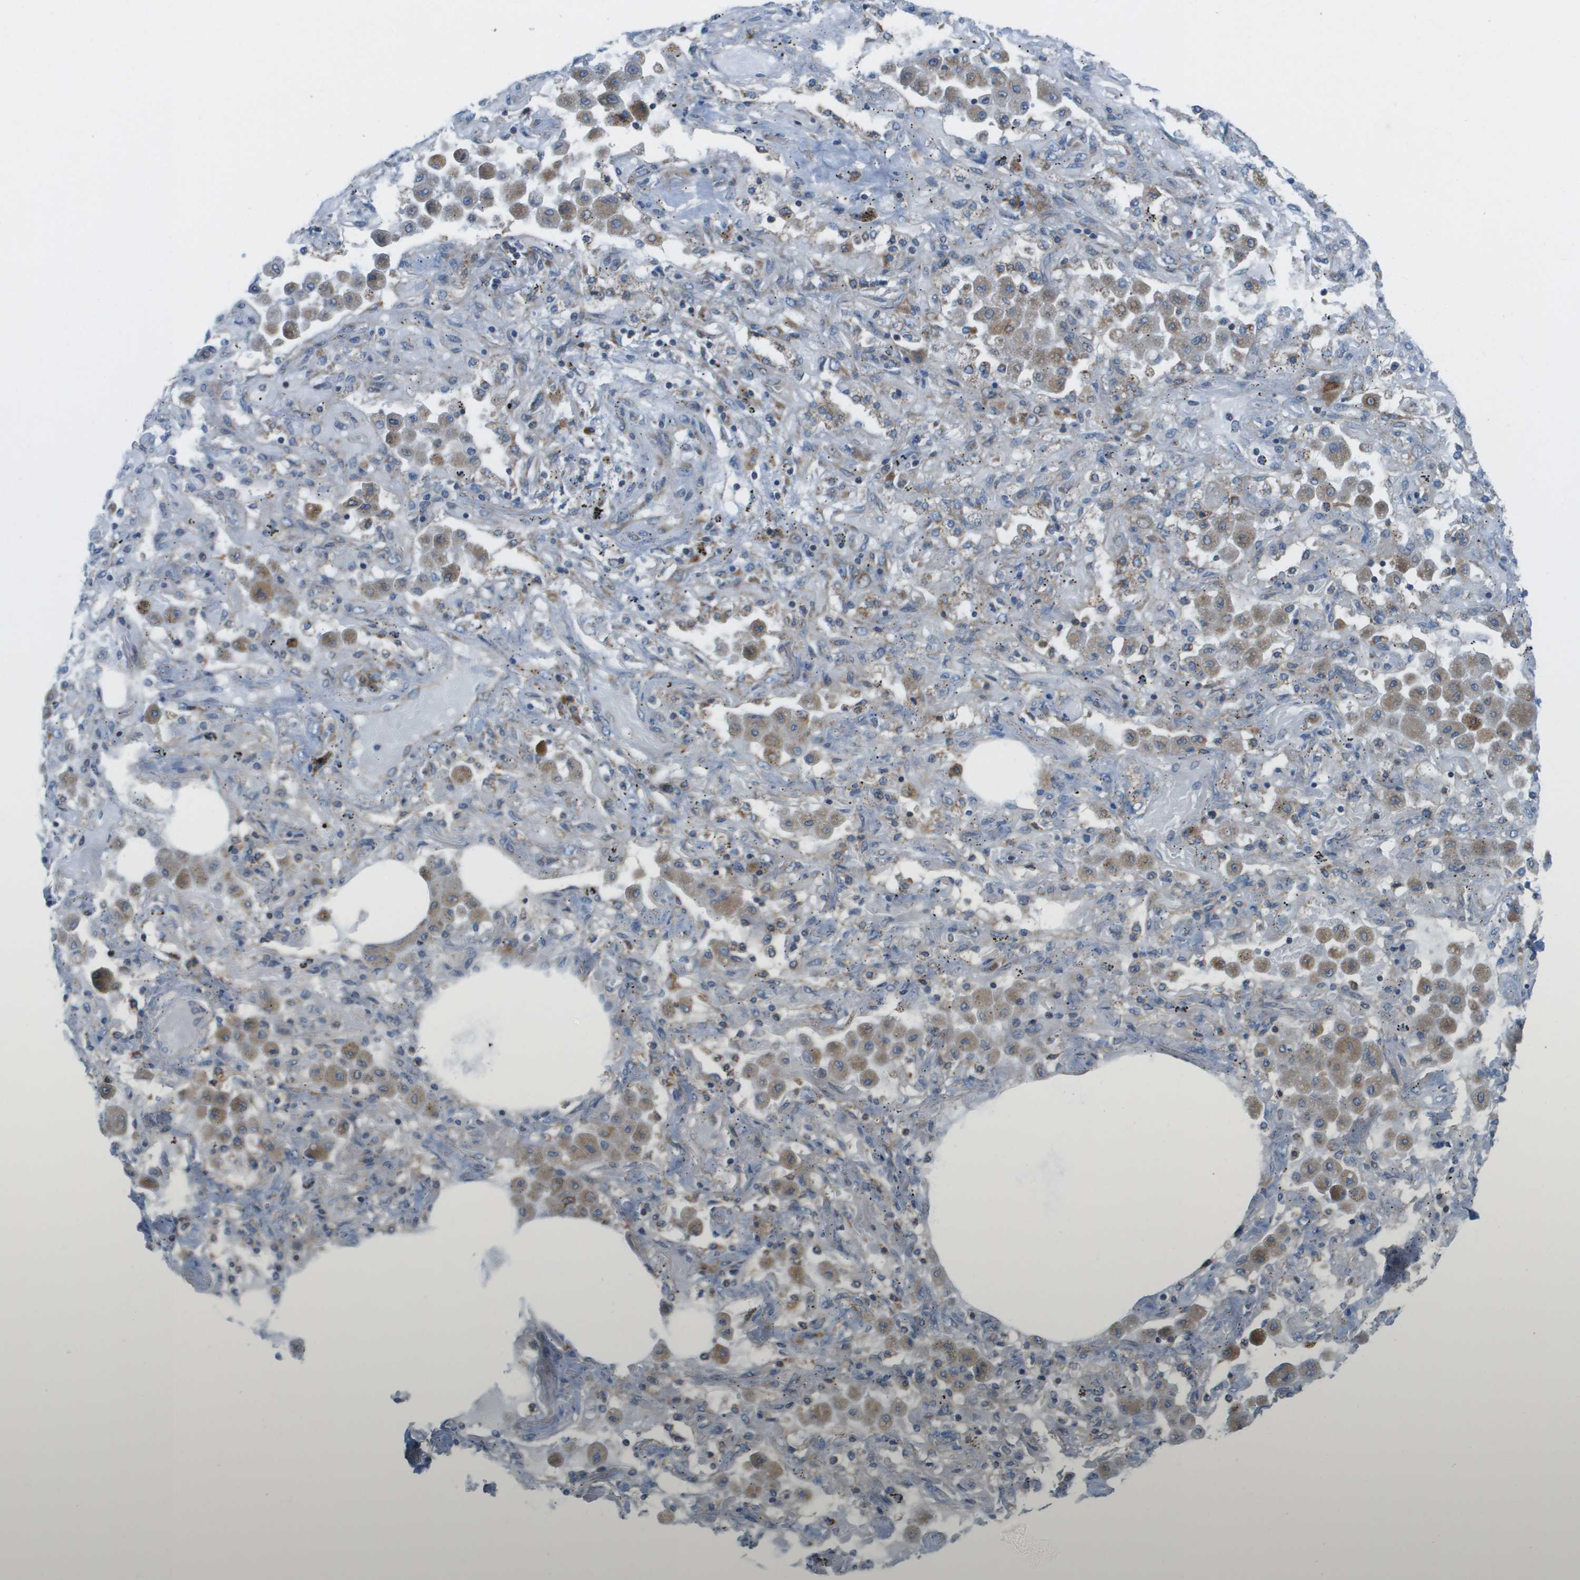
{"staining": {"intensity": "negative", "quantity": "none", "location": "none"}, "tissue": "lung cancer", "cell_type": "Tumor cells", "image_type": "cancer", "snomed": [{"axis": "morphology", "description": "Squamous cell carcinoma, NOS"}, {"axis": "topography", "description": "Lung"}], "caption": "DAB (3,3'-diaminobenzidine) immunohistochemical staining of human squamous cell carcinoma (lung) reveals no significant positivity in tumor cells.", "gene": "GALNT6", "patient": {"sex": "female", "age": 47}}